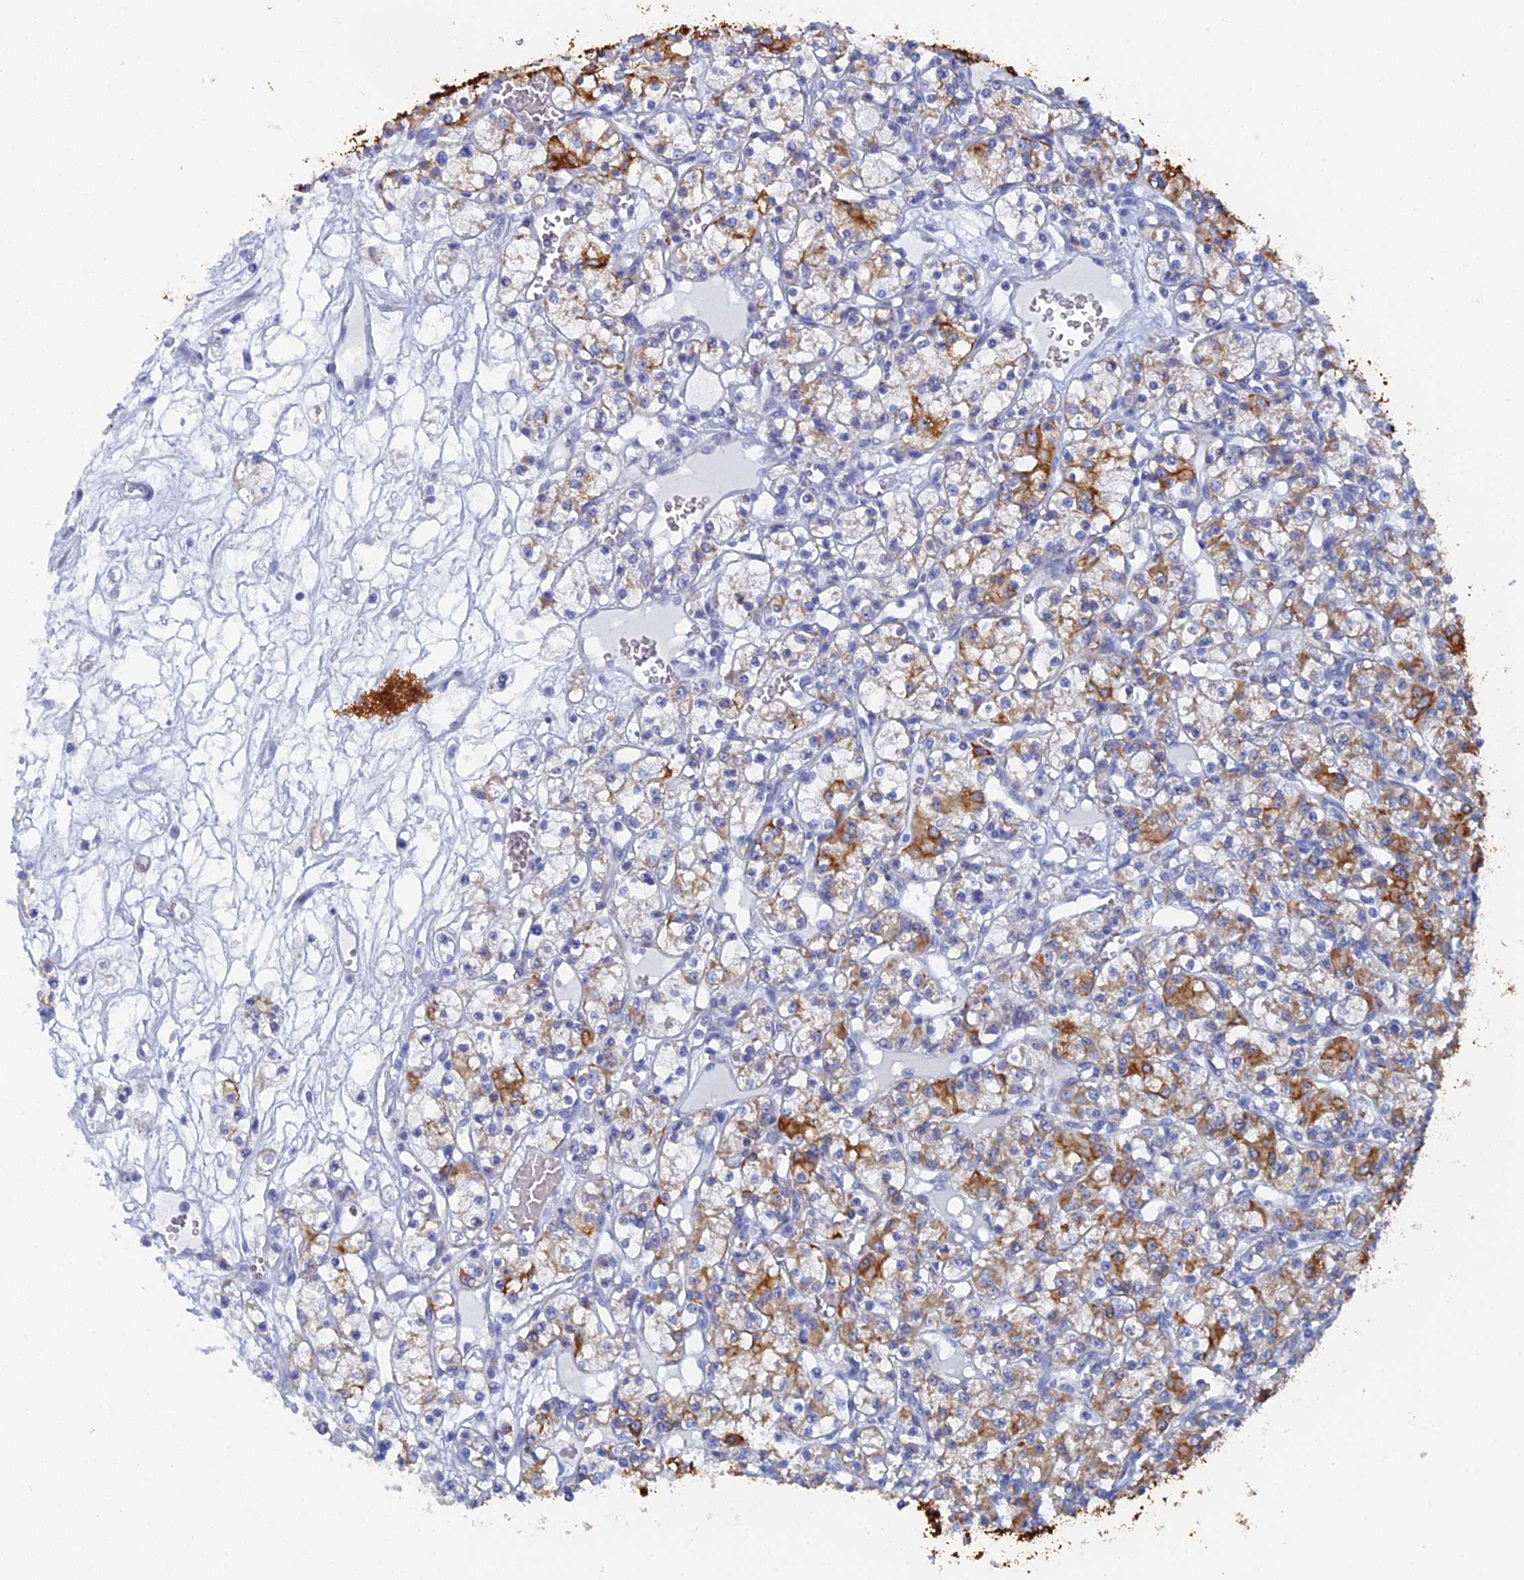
{"staining": {"intensity": "moderate", "quantity": "<25%", "location": "cytoplasmic/membranous"}, "tissue": "renal cancer", "cell_type": "Tumor cells", "image_type": "cancer", "snomed": [{"axis": "morphology", "description": "Adenocarcinoma, NOS"}, {"axis": "topography", "description": "Kidney"}], "caption": "Immunohistochemistry (IHC) photomicrograph of human renal adenocarcinoma stained for a protein (brown), which demonstrates low levels of moderate cytoplasmic/membranous positivity in approximately <25% of tumor cells.", "gene": "SRFBP1", "patient": {"sex": "female", "age": 59}}